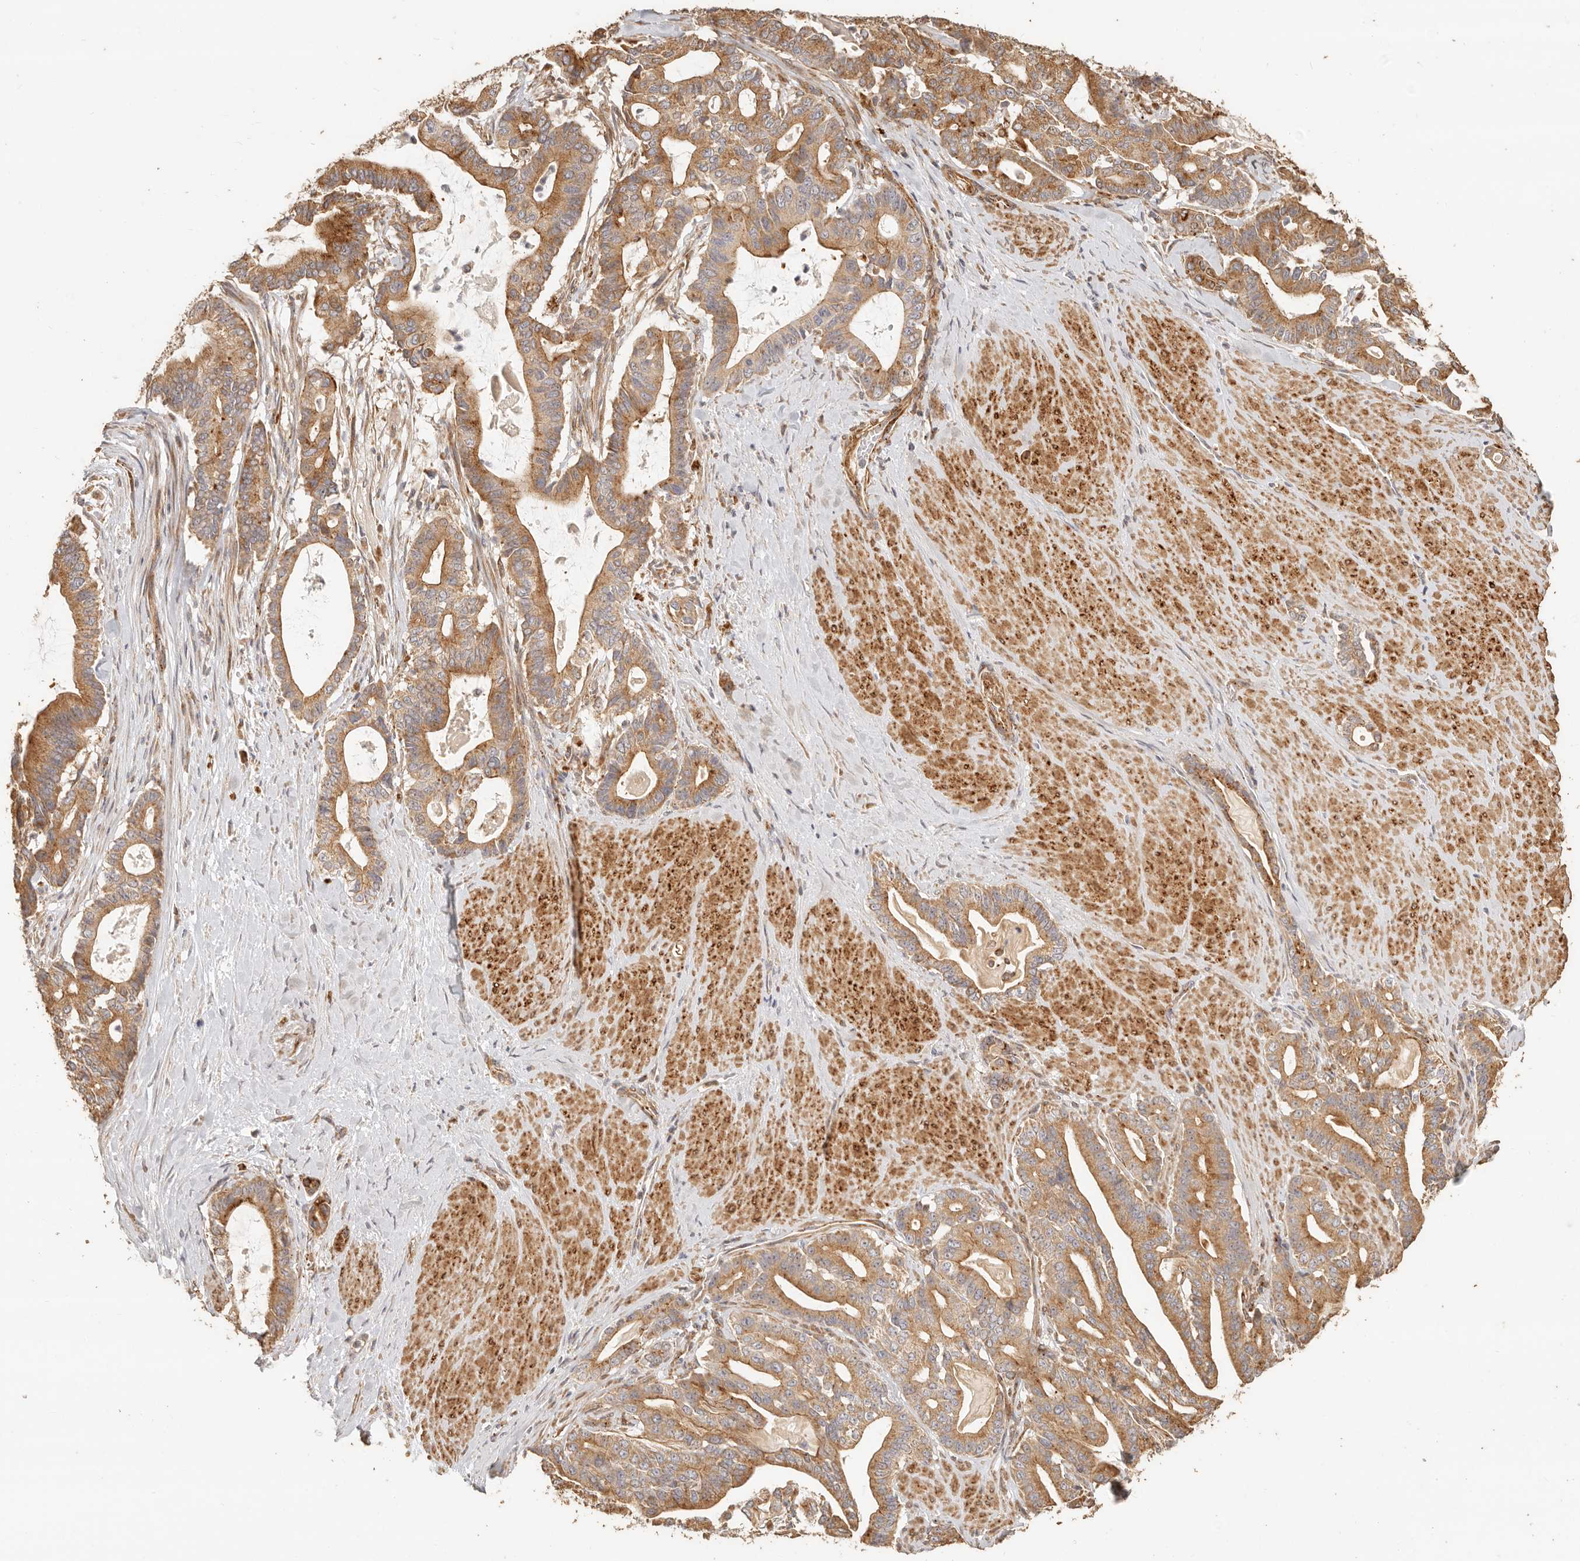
{"staining": {"intensity": "moderate", "quantity": ">75%", "location": "cytoplasmic/membranous"}, "tissue": "pancreatic cancer", "cell_type": "Tumor cells", "image_type": "cancer", "snomed": [{"axis": "morphology", "description": "Adenocarcinoma, NOS"}, {"axis": "topography", "description": "Pancreas"}], "caption": "Immunohistochemical staining of human pancreatic adenocarcinoma exhibits moderate cytoplasmic/membranous protein positivity in about >75% of tumor cells.", "gene": "PTPN22", "patient": {"sex": "male", "age": 63}}